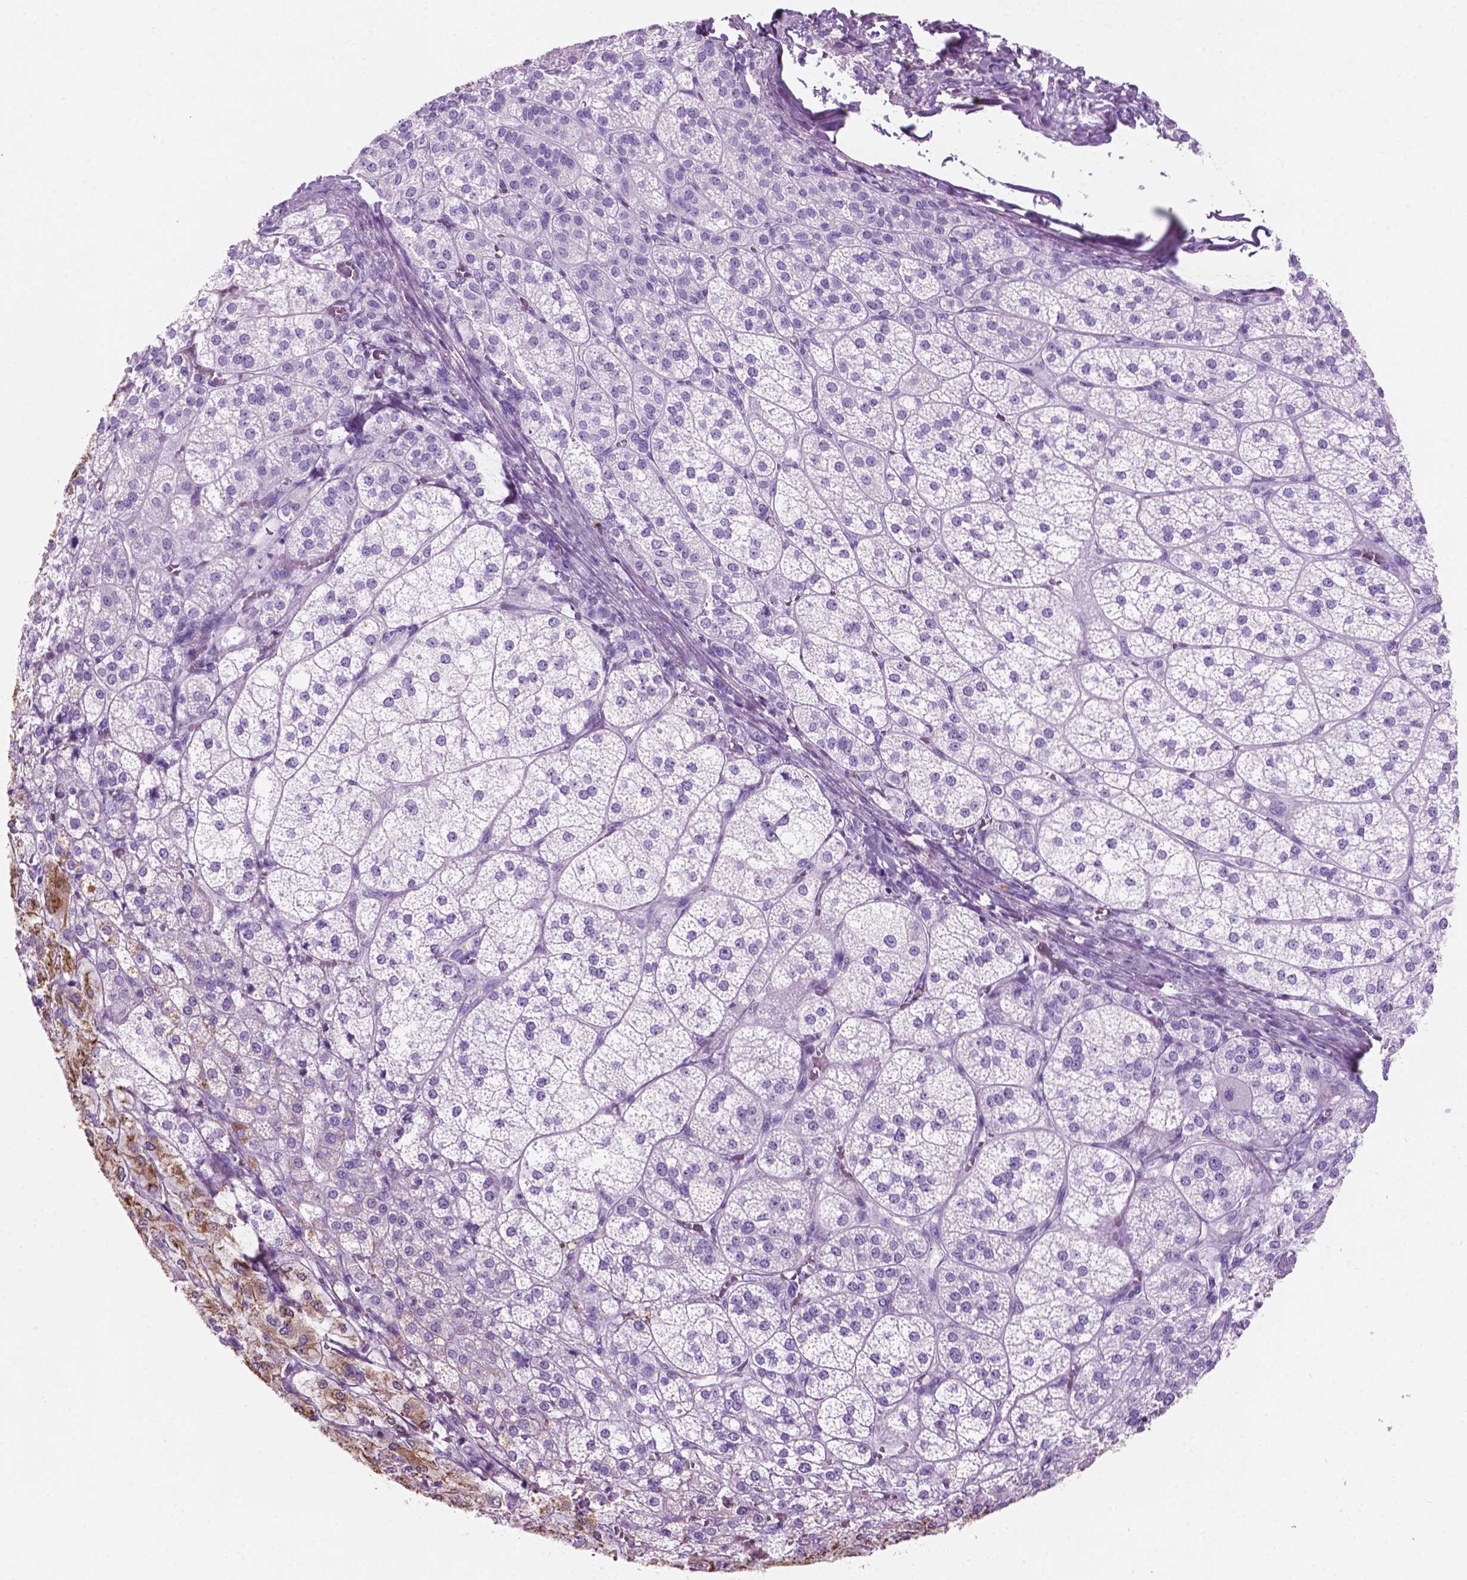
{"staining": {"intensity": "negative", "quantity": "none", "location": "none"}, "tissue": "adrenal gland", "cell_type": "Glandular cells", "image_type": "normal", "snomed": [{"axis": "morphology", "description": "Normal tissue, NOS"}, {"axis": "topography", "description": "Adrenal gland"}], "caption": "IHC image of normal adrenal gland: adrenal gland stained with DAB (3,3'-diaminobenzidine) displays no significant protein staining in glandular cells. (Brightfield microscopy of DAB IHC at high magnification).", "gene": "POU4F1", "patient": {"sex": "female", "age": 60}}